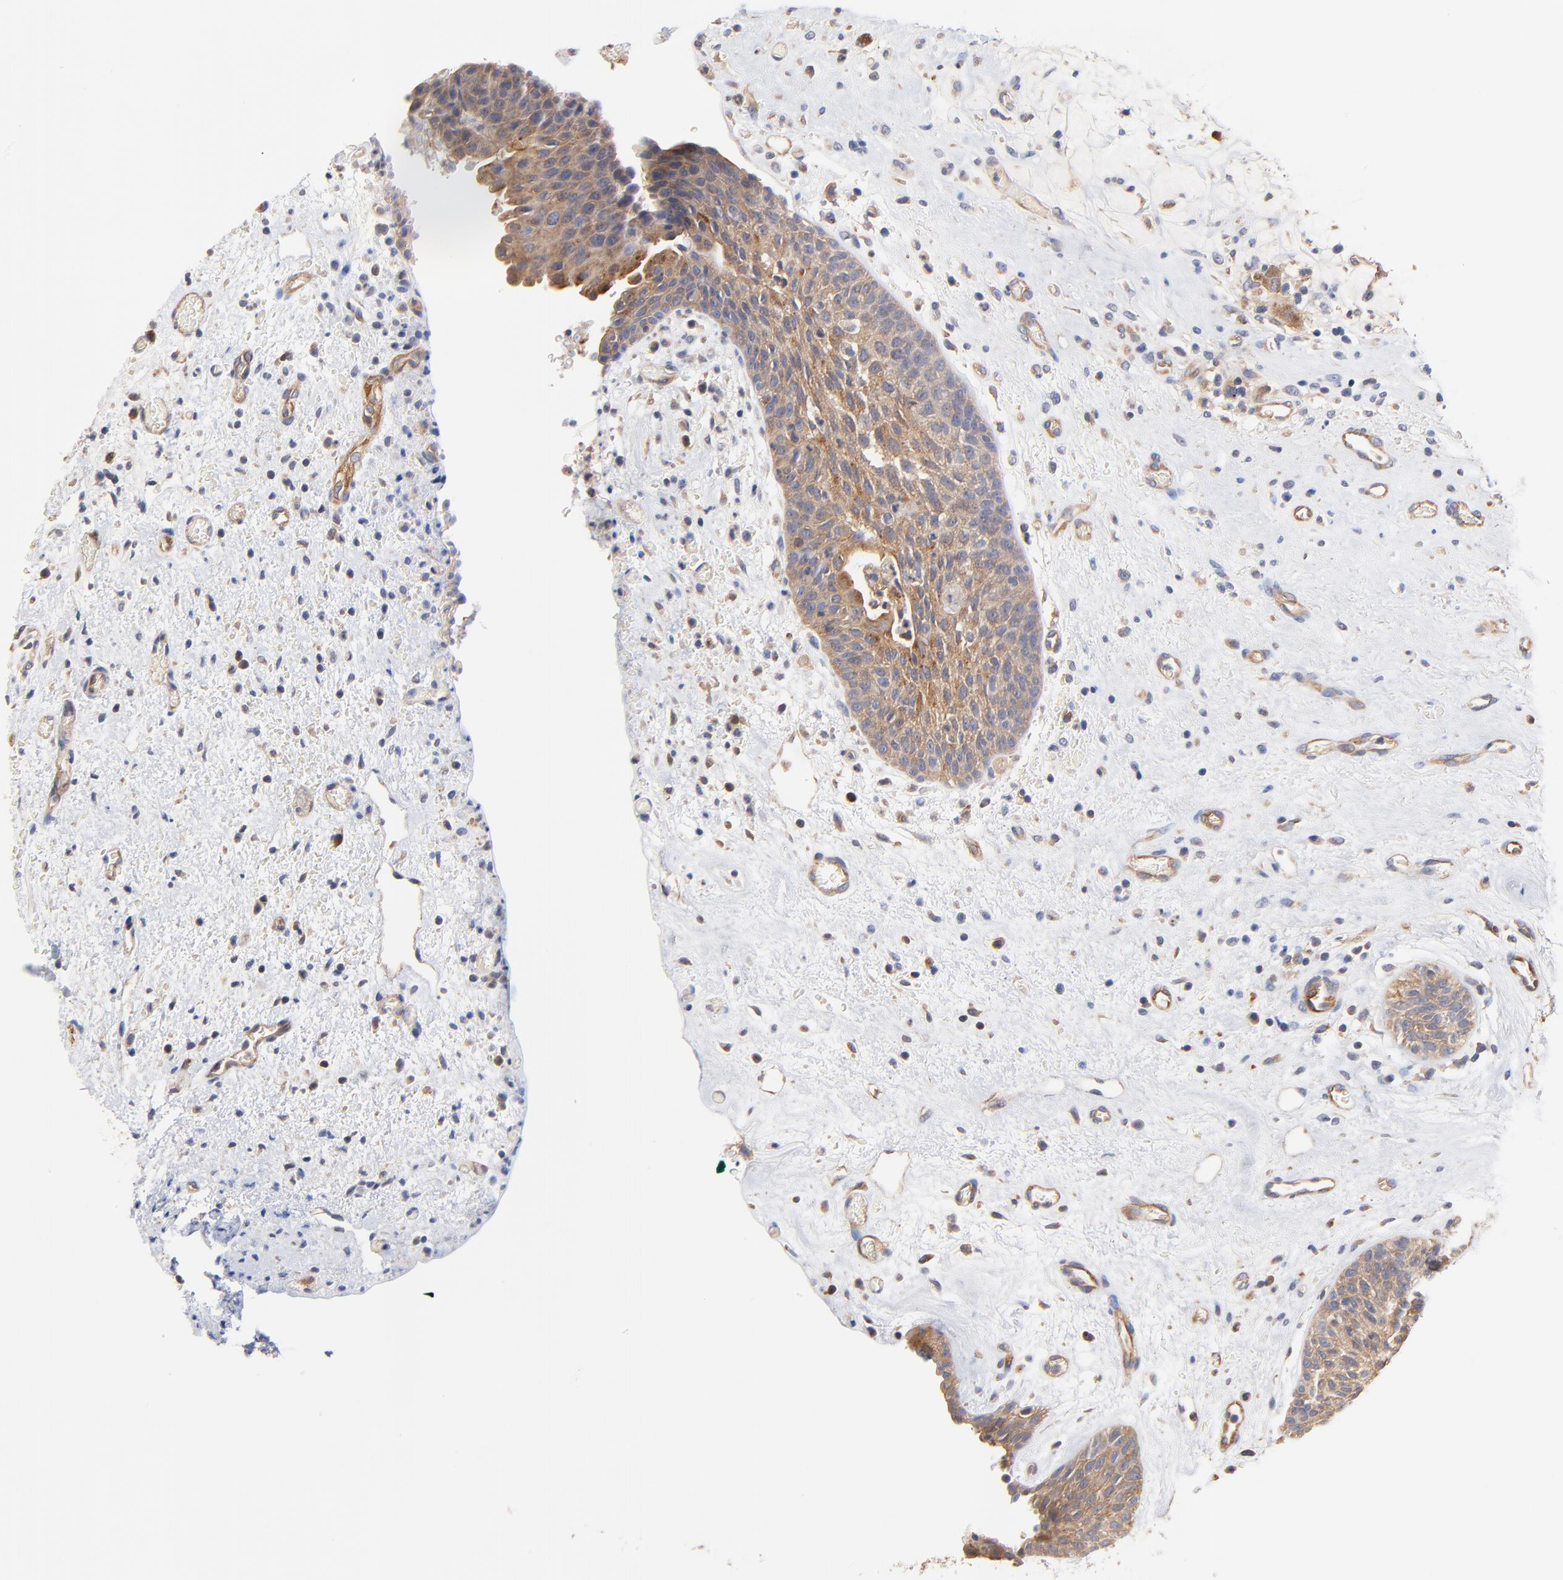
{"staining": {"intensity": "strong", "quantity": ">75%", "location": "cytoplasmic/membranous"}, "tissue": "urinary bladder", "cell_type": "Urothelial cells", "image_type": "normal", "snomed": [{"axis": "morphology", "description": "Normal tissue, NOS"}, {"axis": "topography", "description": "Urinary bladder"}], "caption": "Urinary bladder stained for a protein reveals strong cytoplasmic/membranous positivity in urothelial cells.", "gene": "FBXL2", "patient": {"sex": "male", "age": 48}}